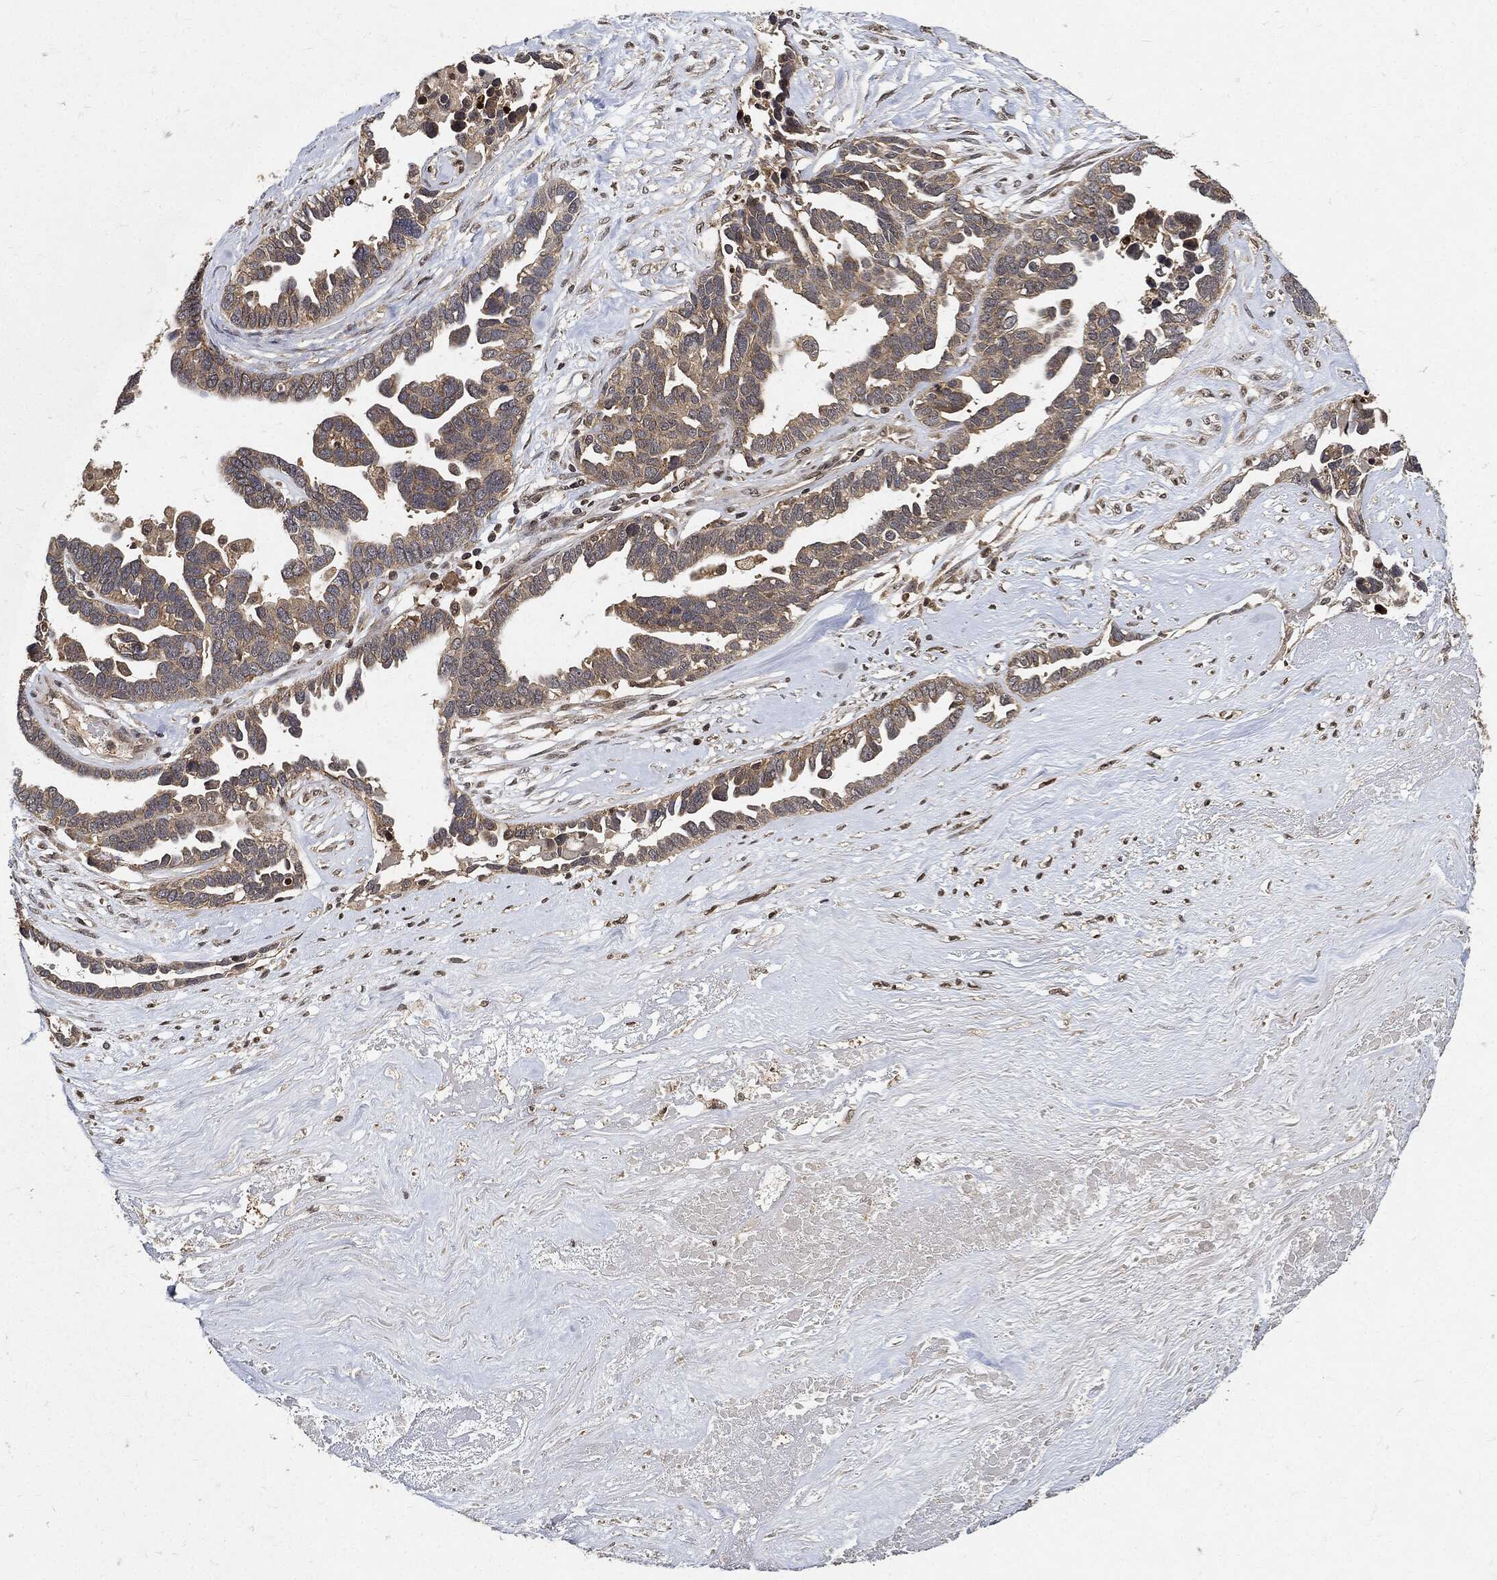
{"staining": {"intensity": "negative", "quantity": "none", "location": "none"}, "tissue": "ovarian cancer", "cell_type": "Tumor cells", "image_type": "cancer", "snomed": [{"axis": "morphology", "description": "Cystadenocarcinoma, serous, NOS"}, {"axis": "topography", "description": "Ovary"}], "caption": "Human ovarian cancer (serous cystadenocarcinoma) stained for a protein using IHC reveals no expression in tumor cells.", "gene": "ZNF226", "patient": {"sex": "female", "age": 54}}